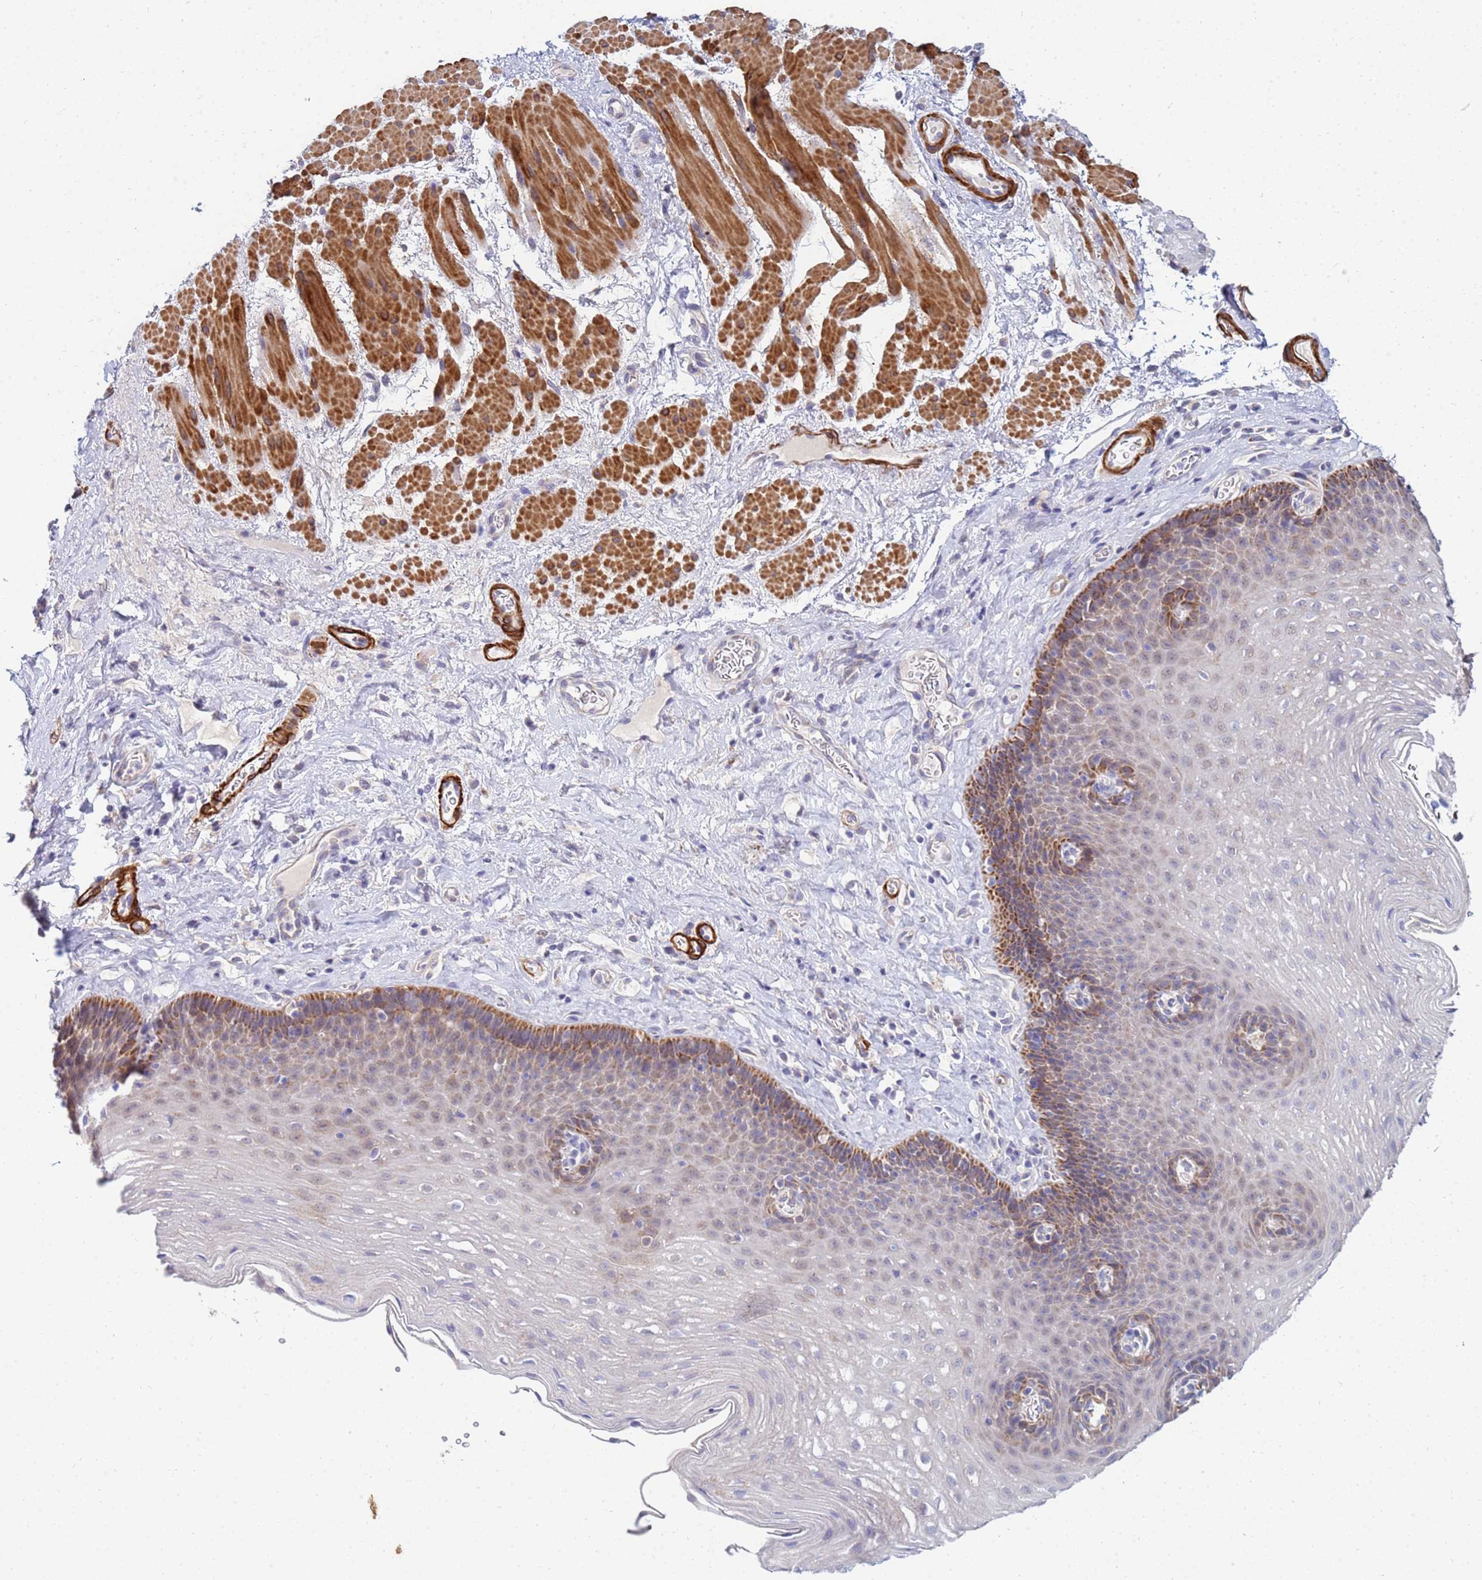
{"staining": {"intensity": "moderate", "quantity": "25%-75%", "location": "cytoplasmic/membranous"}, "tissue": "esophagus", "cell_type": "Squamous epithelial cells", "image_type": "normal", "snomed": [{"axis": "morphology", "description": "Normal tissue, NOS"}, {"axis": "topography", "description": "Esophagus"}], "caption": "A brown stain shows moderate cytoplasmic/membranous expression of a protein in squamous epithelial cells of benign human esophagus.", "gene": "SDR39U1", "patient": {"sex": "female", "age": 66}}